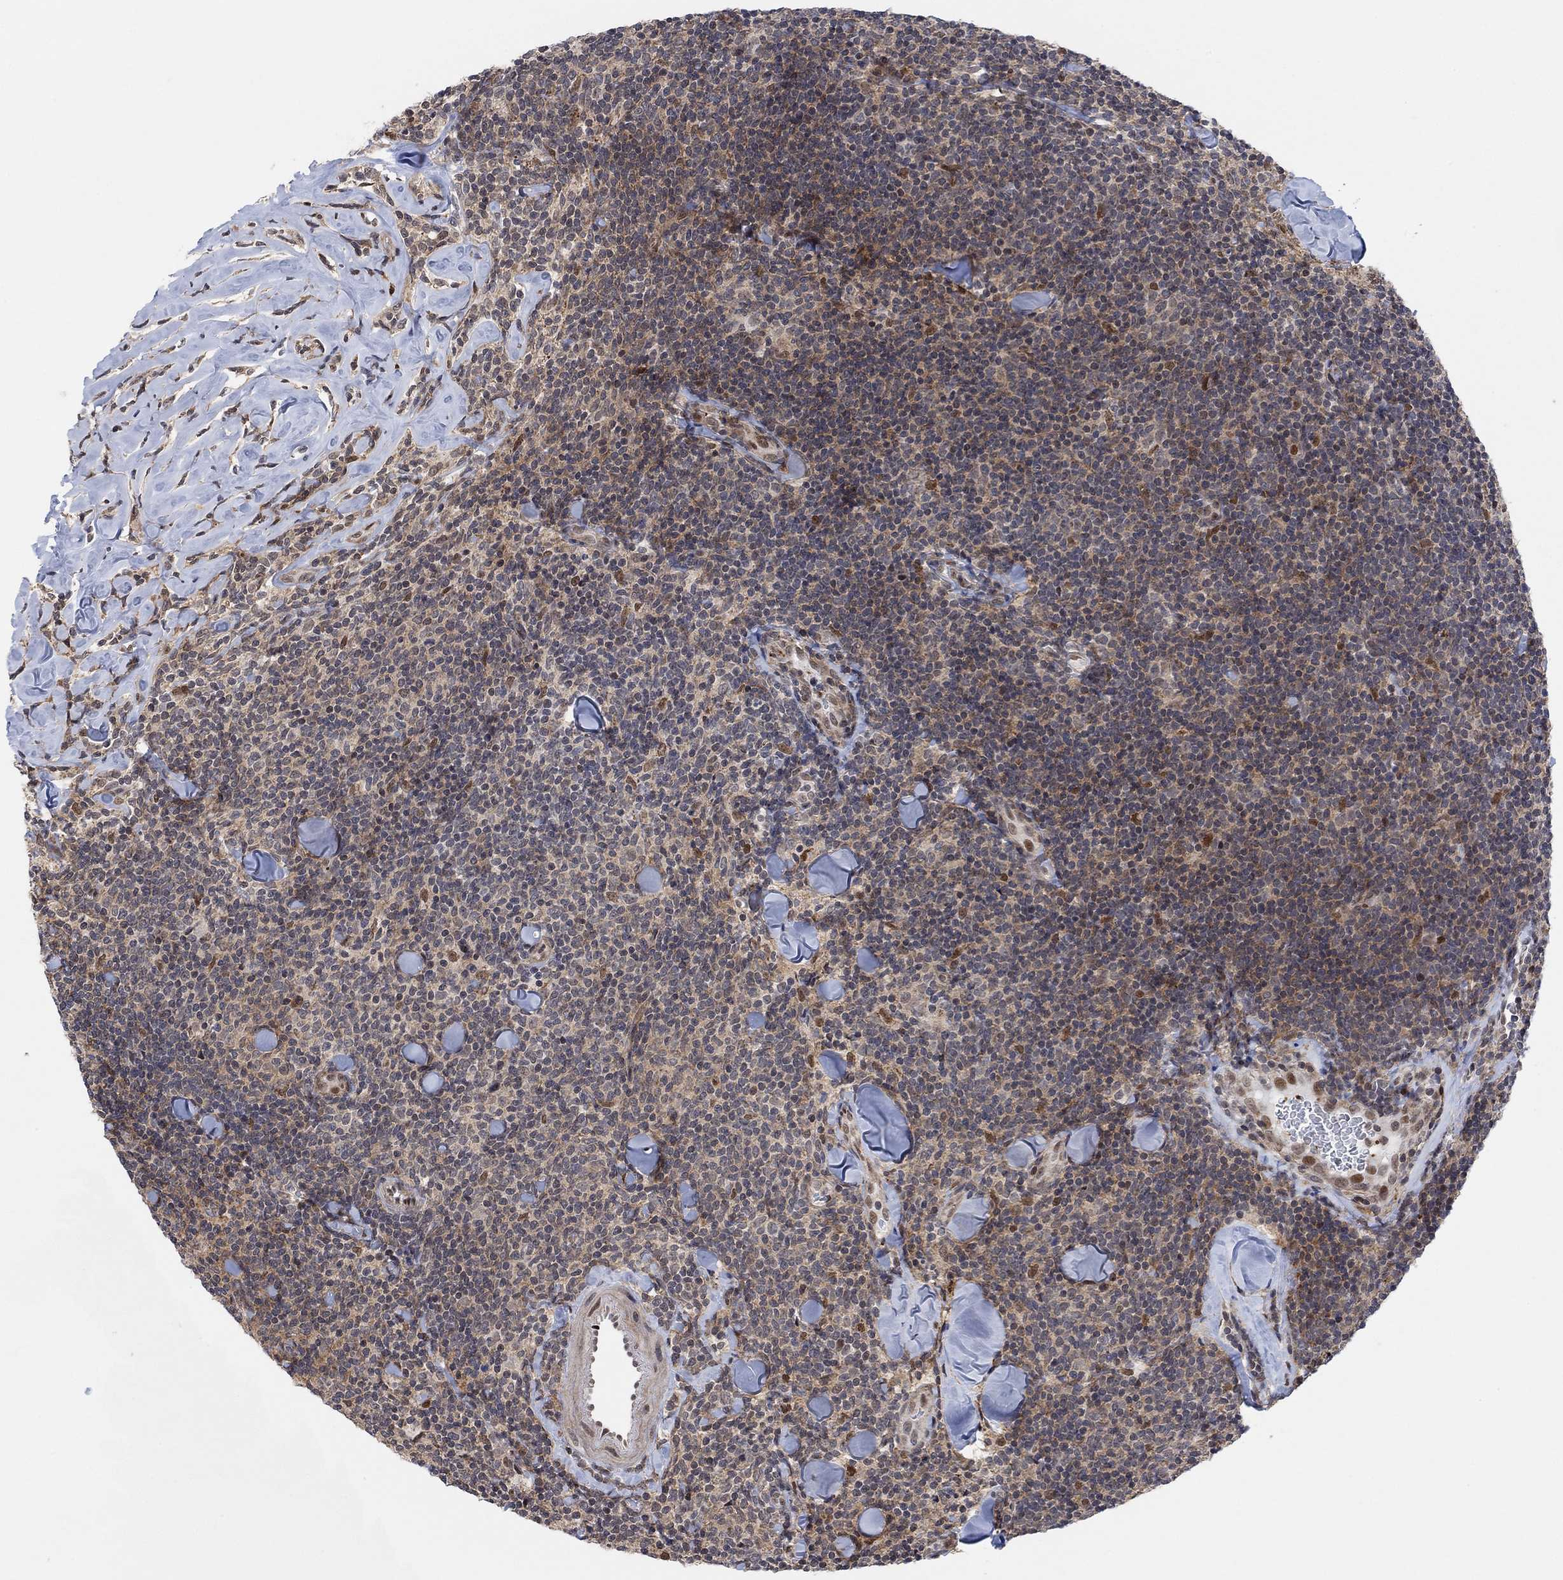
{"staining": {"intensity": "negative", "quantity": "none", "location": "none"}, "tissue": "lymphoma", "cell_type": "Tumor cells", "image_type": "cancer", "snomed": [{"axis": "morphology", "description": "Malignant lymphoma, non-Hodgkin's type, Low grade"}, {"axis": "topography", "description": "Lymph node"}], "caption": "IHC image of lymphoma stained for a protein (brown), which demonstrates no staining in tumor cells. (Immunohistochemistry, brightfield microscopy, high magnification).", "gene": "PWWP2B", "patient": {"sex": "female", "age": 56}}